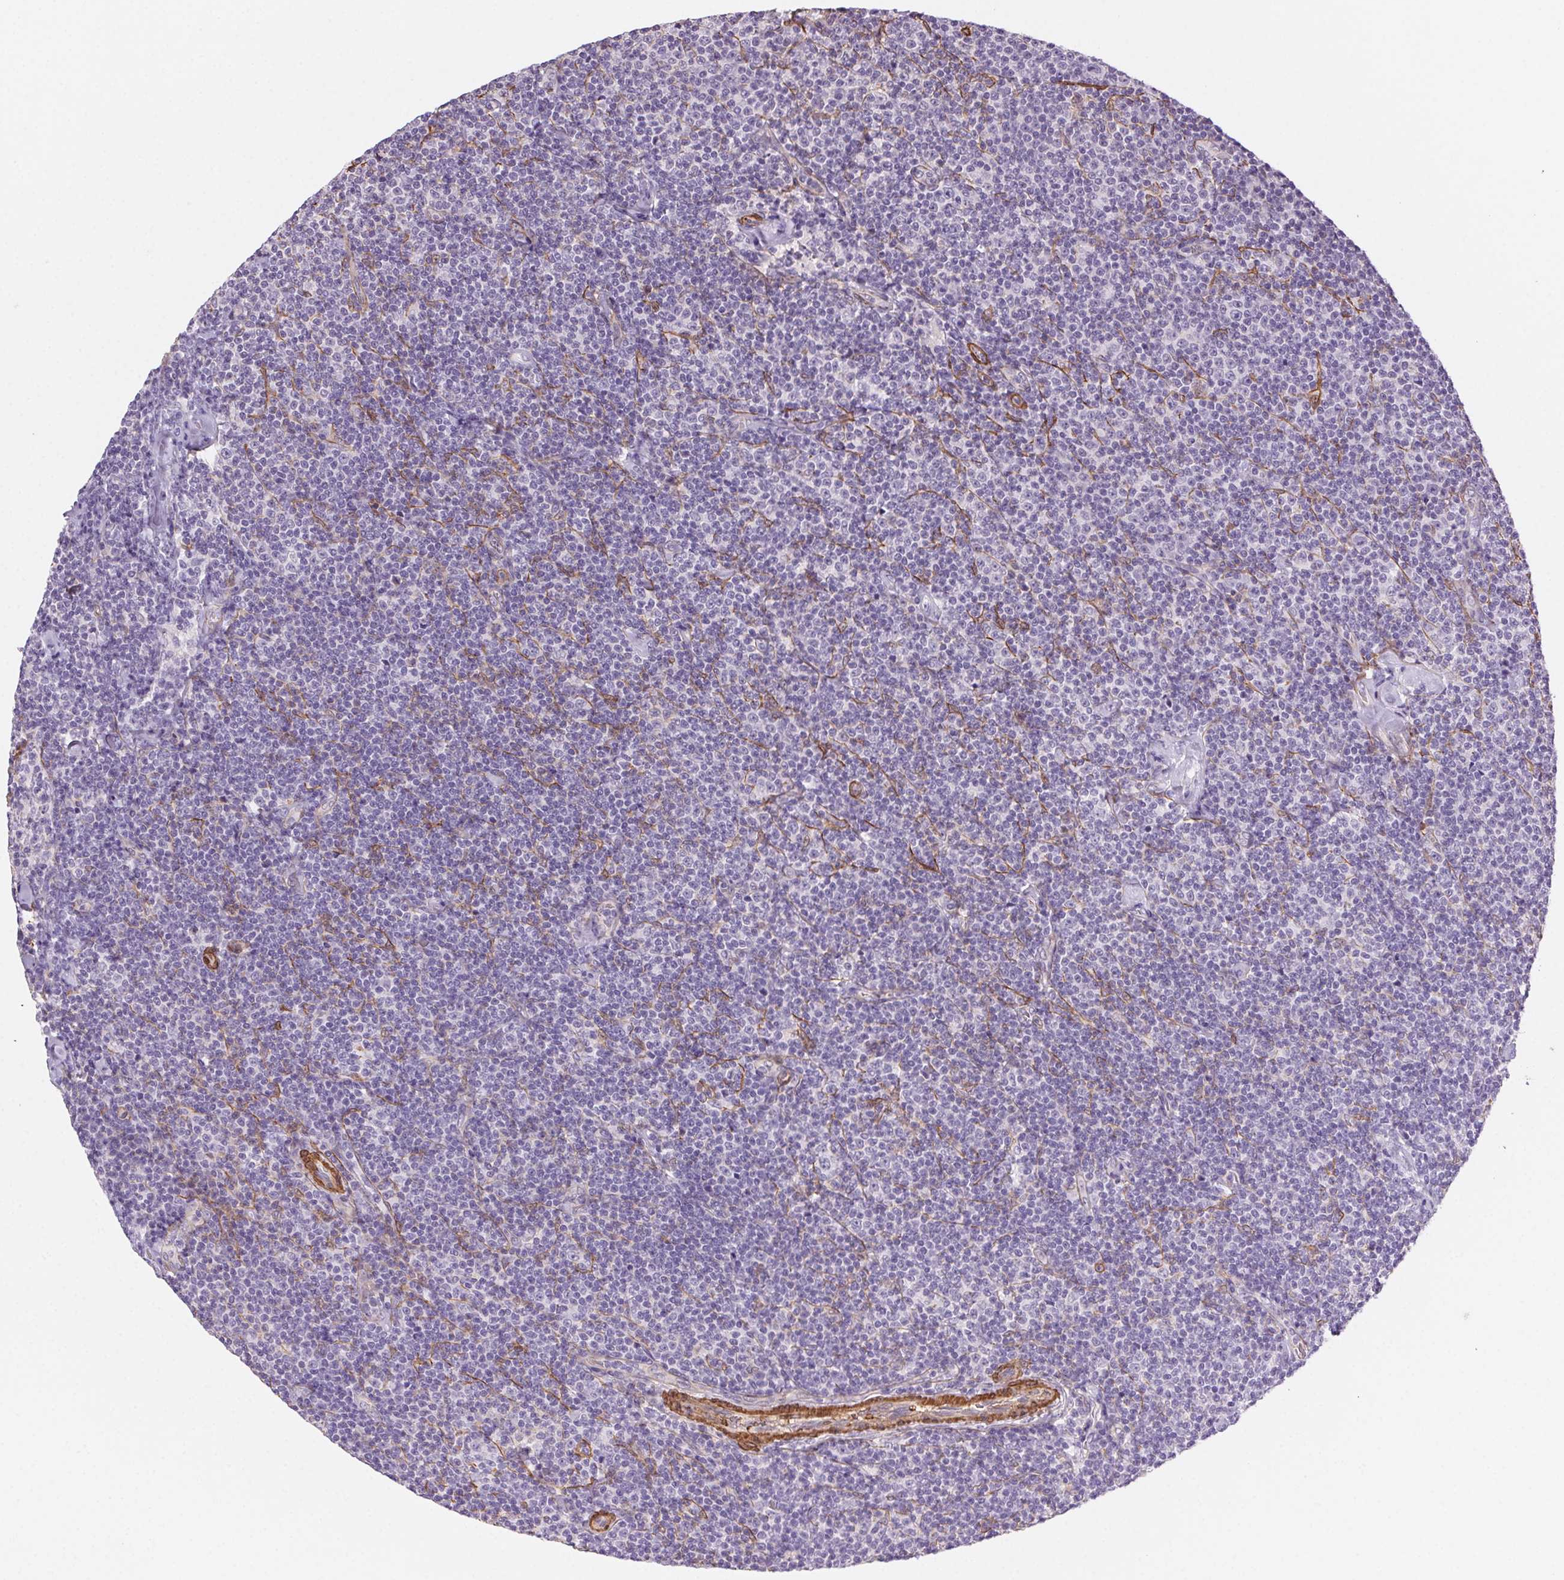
{"staining": {"intensity": "negative", "quantity": "none", "location": "none"}, "tissue": "lymphoma", "cell_type": "Tumor cells", "image_type": "cancer", "snomed": [{"axis": "morphology", "description": "Malignant lymphoma, non-Hodgkin's type, Low grade"}, {"axis": "topography", "description": "Lymph node"}], "caption": "Low-grade malignant lymphoma, non-Hodgkin's type stained for a protein using immunohistochemistry exhibits no positivity tumor cells.", "gene": "GPX8", "patient": {"sex": "male", "age": 81}}